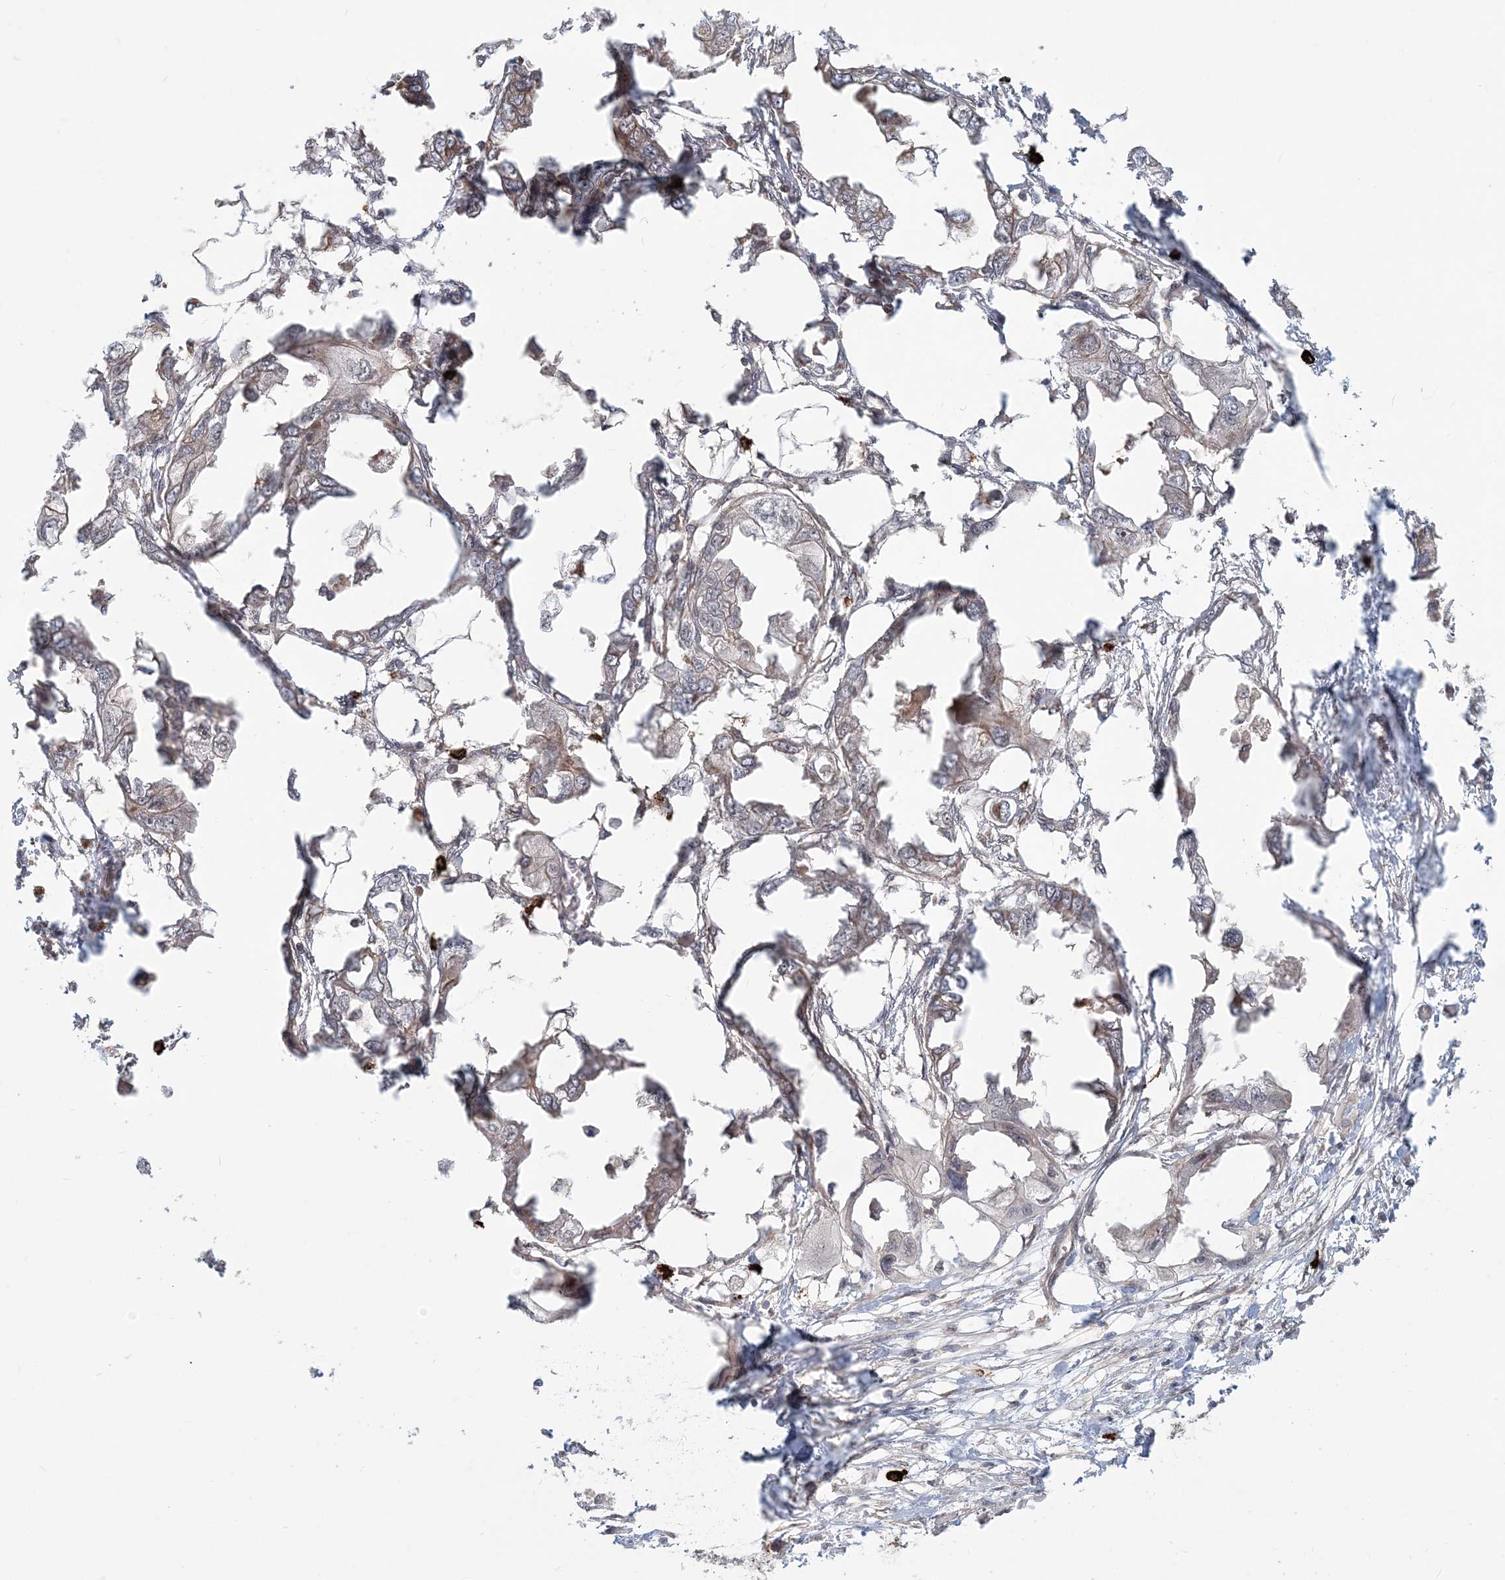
{"staining": {"intensity": "weak", "quantity": "<25%", "location": "cytoplasmic/membranous"}, "tissue": "endometrial cancer", "cell_type": "Tumor cells", "image_type": "cancer", "snomed": [{"axis": "morphology", "description": "Adenocarcinoma, NOS"}, {"axis": "morphology", "description": "Adenocarcinoma, metastatic, NOS"}, {"axis": "topography", "description": "Adipose tissue"}, {"axis": "topography", "description": "Endometrium"}], "caption": "DAB (3,3'-diaminobenzidine) immunohistochemical staining of human endometrial cancer displays no significant expression in tumor cells.", "gene": "SH3PXD2A", "patient": {"sex": "female", "age": 67}}